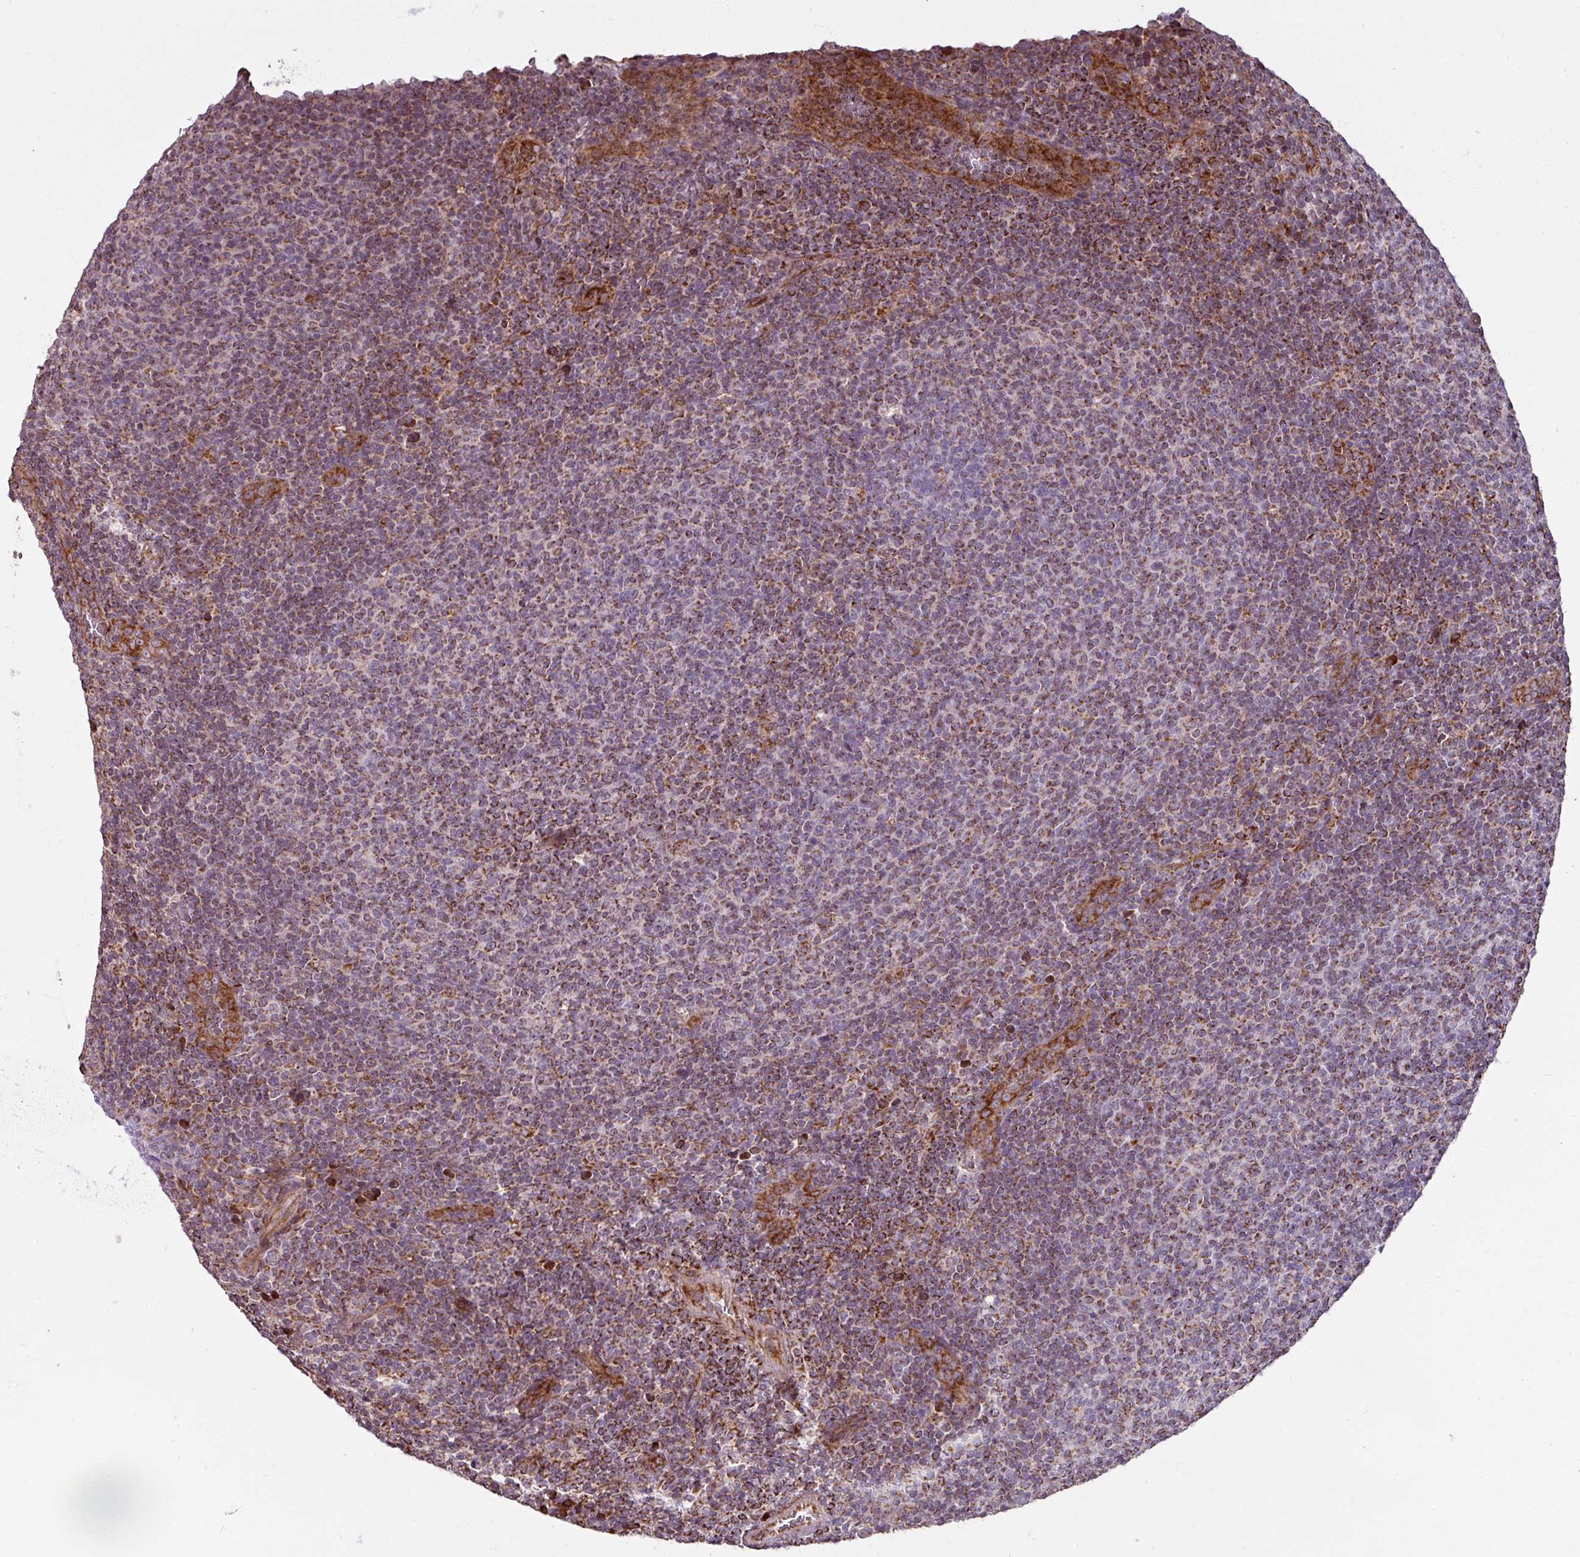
{"staining": {"intensity": "moderate", "quantity": "25%-75%", "location": "cytoplasmic/membranous"}, "tissue": "lymphoma", "cell_type": "Tumor cells", "image_type": "cancer", "snomed": [{"axis": "morphology", "description": "Malignant lymphoma, non-Hodgkin's type, Low grade"}, {"axis": "topography", "description": "Lymph node"}], "caption": "Protein expression by immunohistochemistry (IHC) displays moderate cytoplasmic/membranous staining in approximately 25%-75% of tumor cells in lymphoma. Nuclei are stained in blue.", "gene": "MAGT1", "patient": {"sex": "male", "age": 66}}